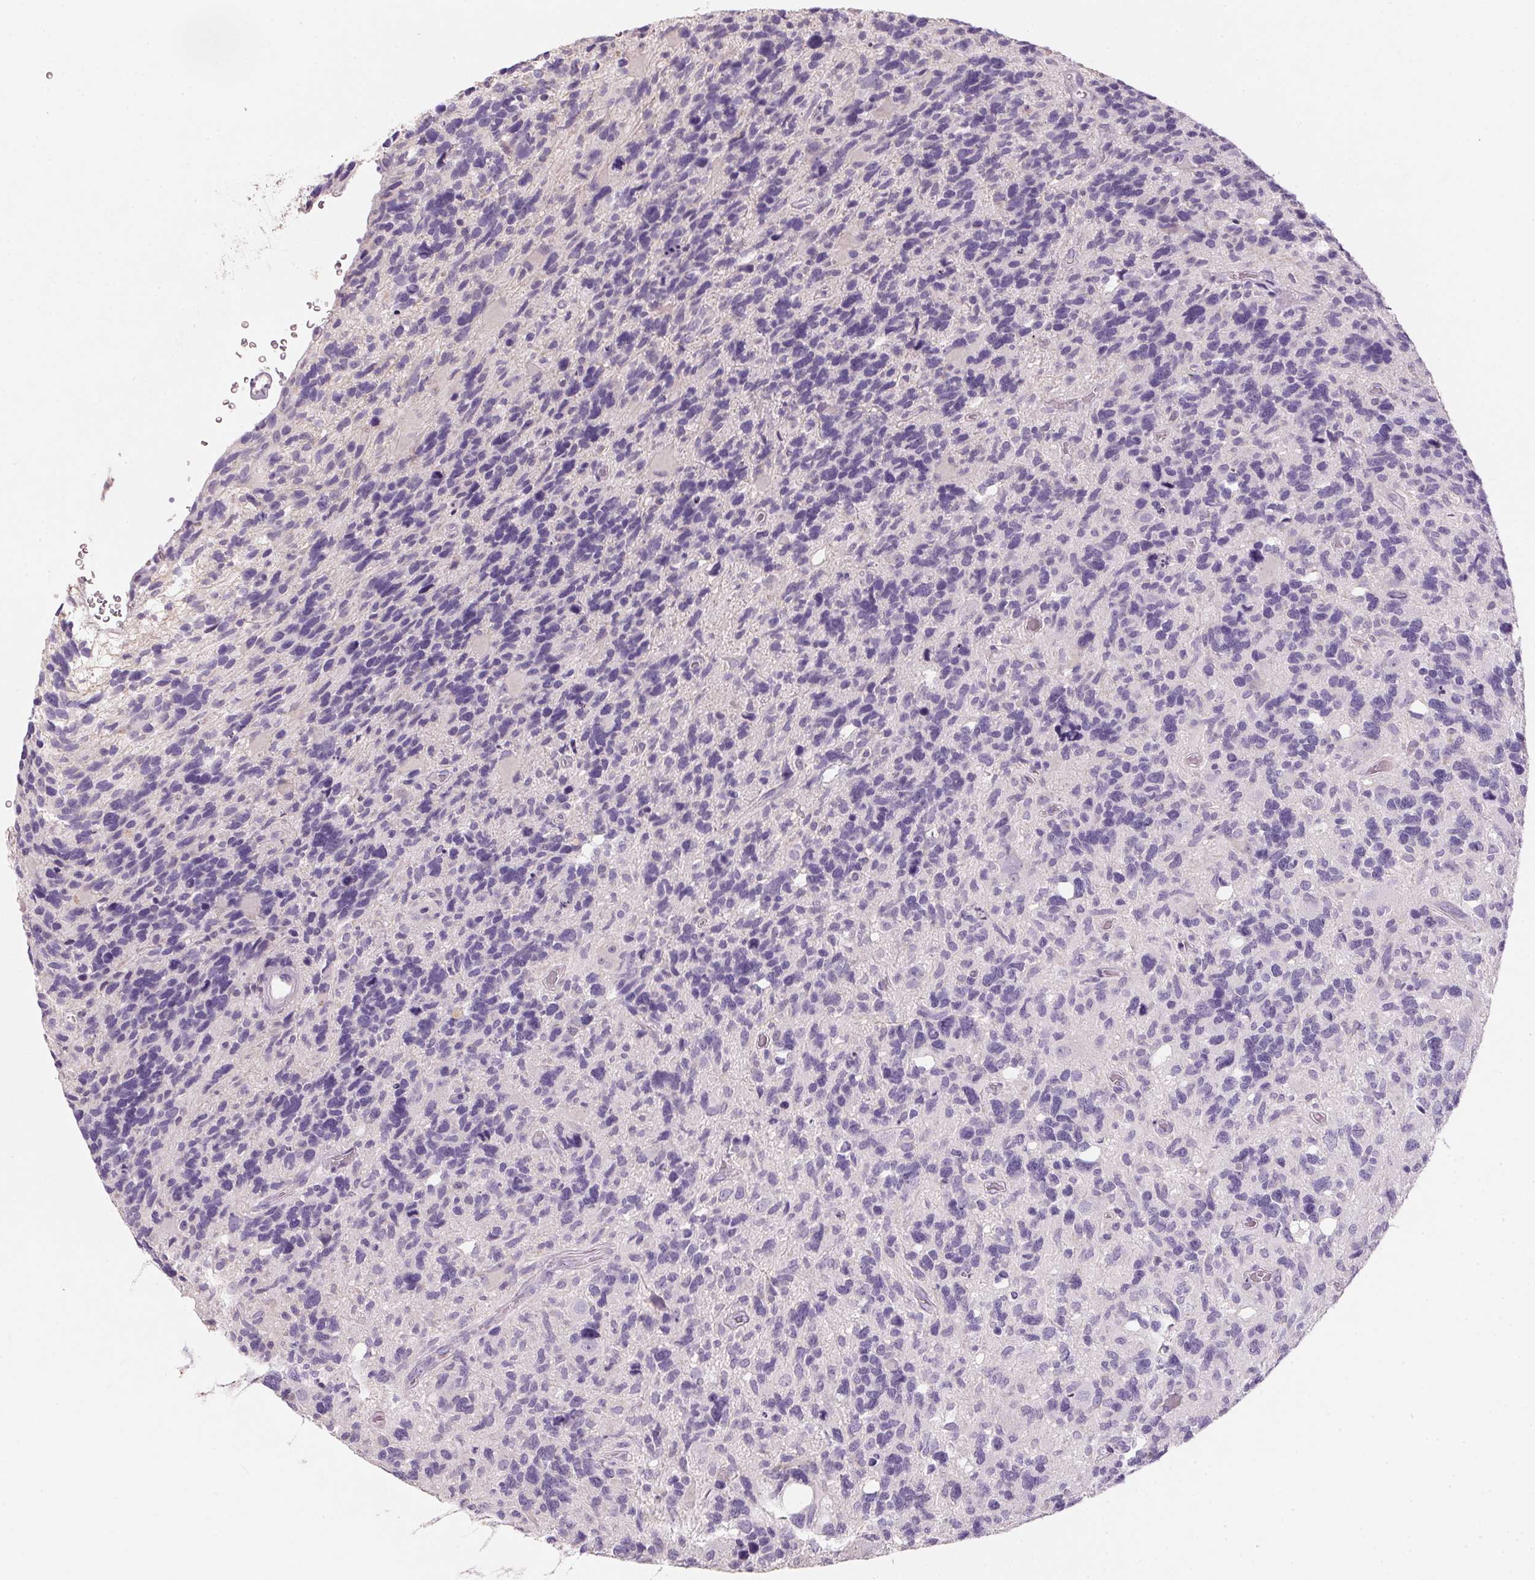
{"staining": {"intensity": "negative", "quantity": "none", "location": "none"}, "tissue": "glioma", "cell_type": "Tumor cells", "image_type": "cancer", "snomed": [{"axis": "morphology", "description": "Glioma, malignant, High grade"}, {"axis": "topography", "description": "Brain"}], "caption": "IHC of human malignant glioma (high-grade) demonstrates no expression in tumor cells.", "gene": "HSD17B1", "patient": {"sex": "male", "age": 49}}